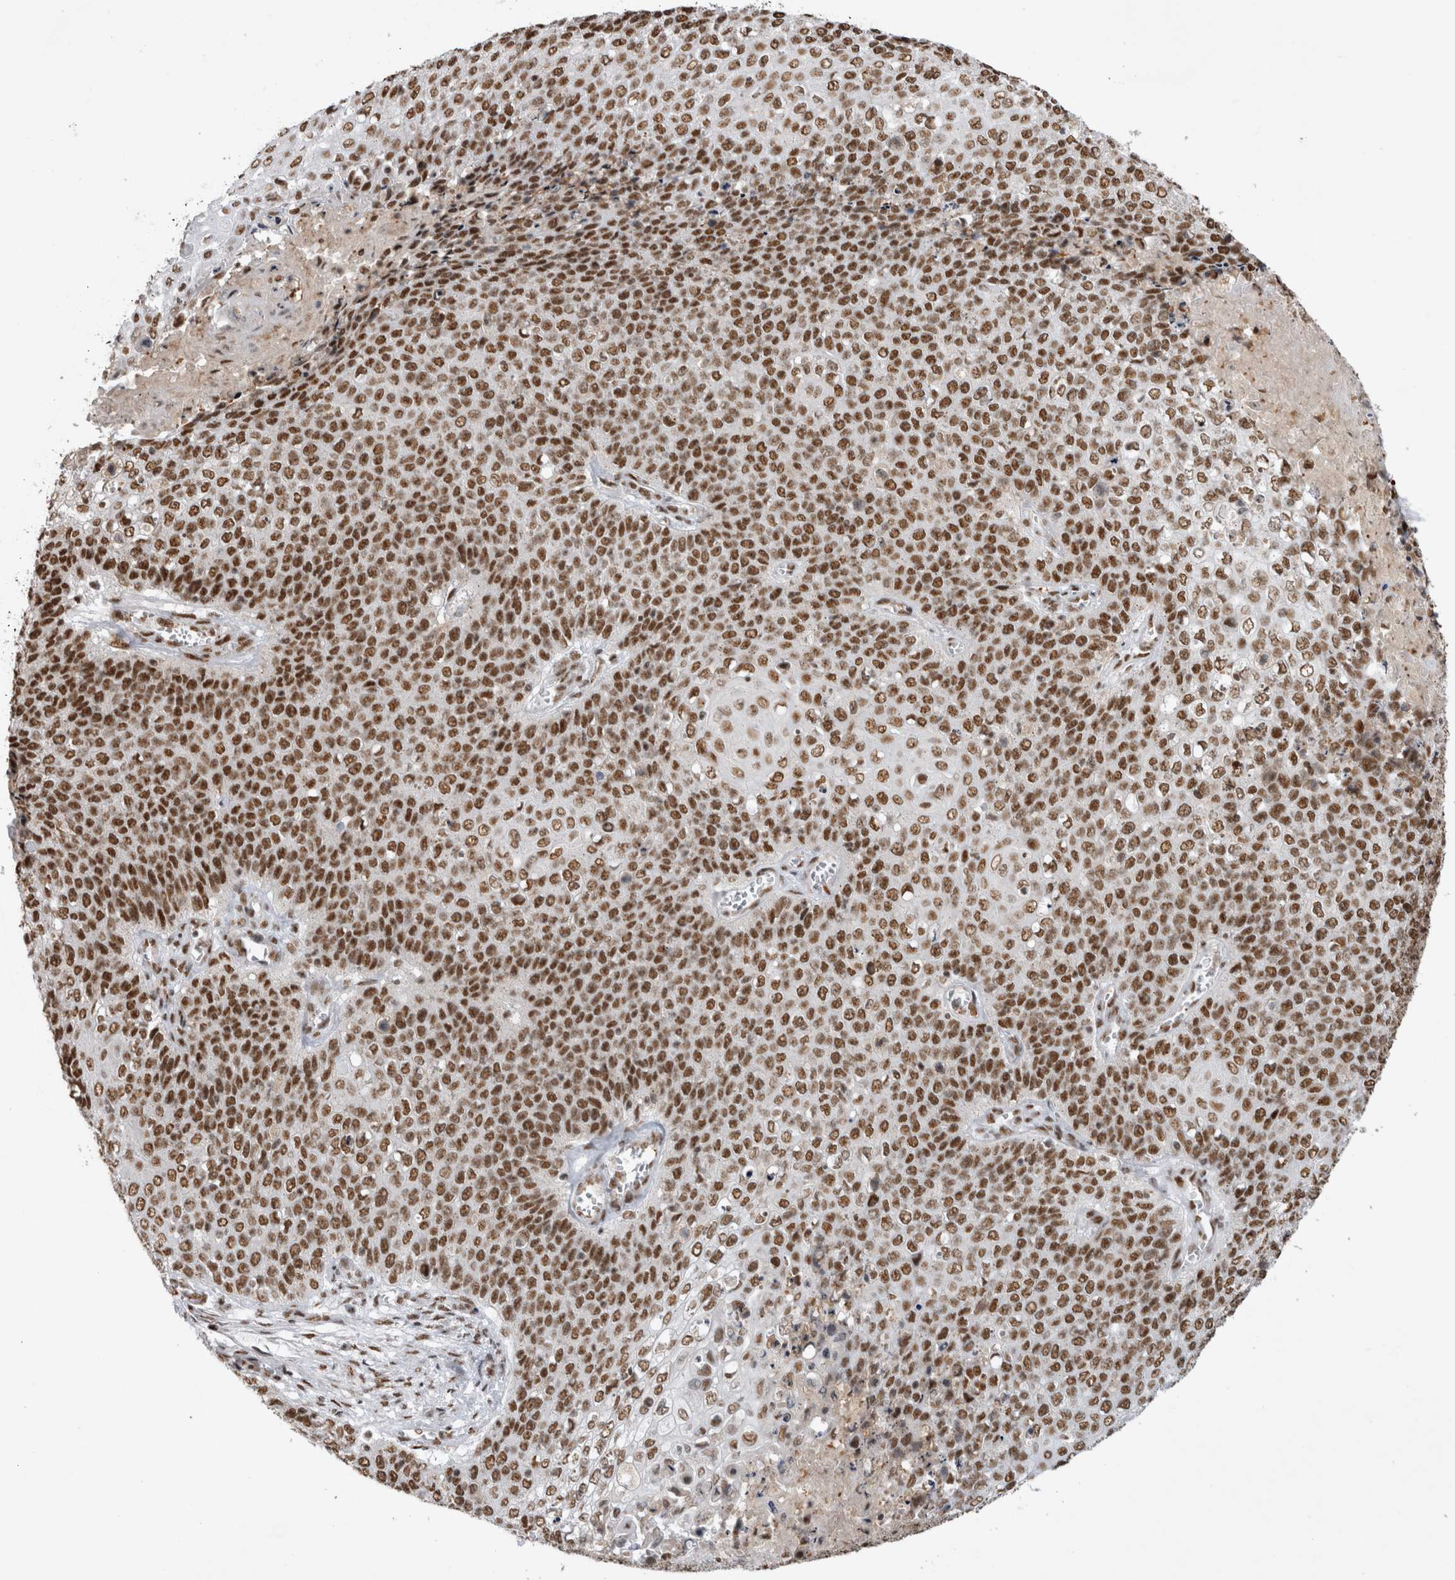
{"staining": {"intensity": "moderate", "quantity": ">75%", "location": "nuclear"}, "tissue": "cervical cancer", "cell_type": "Tumor cells", "image_type": "cancer", "snomed": [{"axis": "morphology", "description": "Squamous cell carcinoma, NOS"}, {"axis": "topography", "description": "Cervix"}], "caption": "Brown immunohistochemical staining in squamous cell carcinoma (cervical) shows moderate nuclear staining in about >75% of tumor cells.", "gene": "EYA2", "patient": {"sex": "female", "age": 39}}